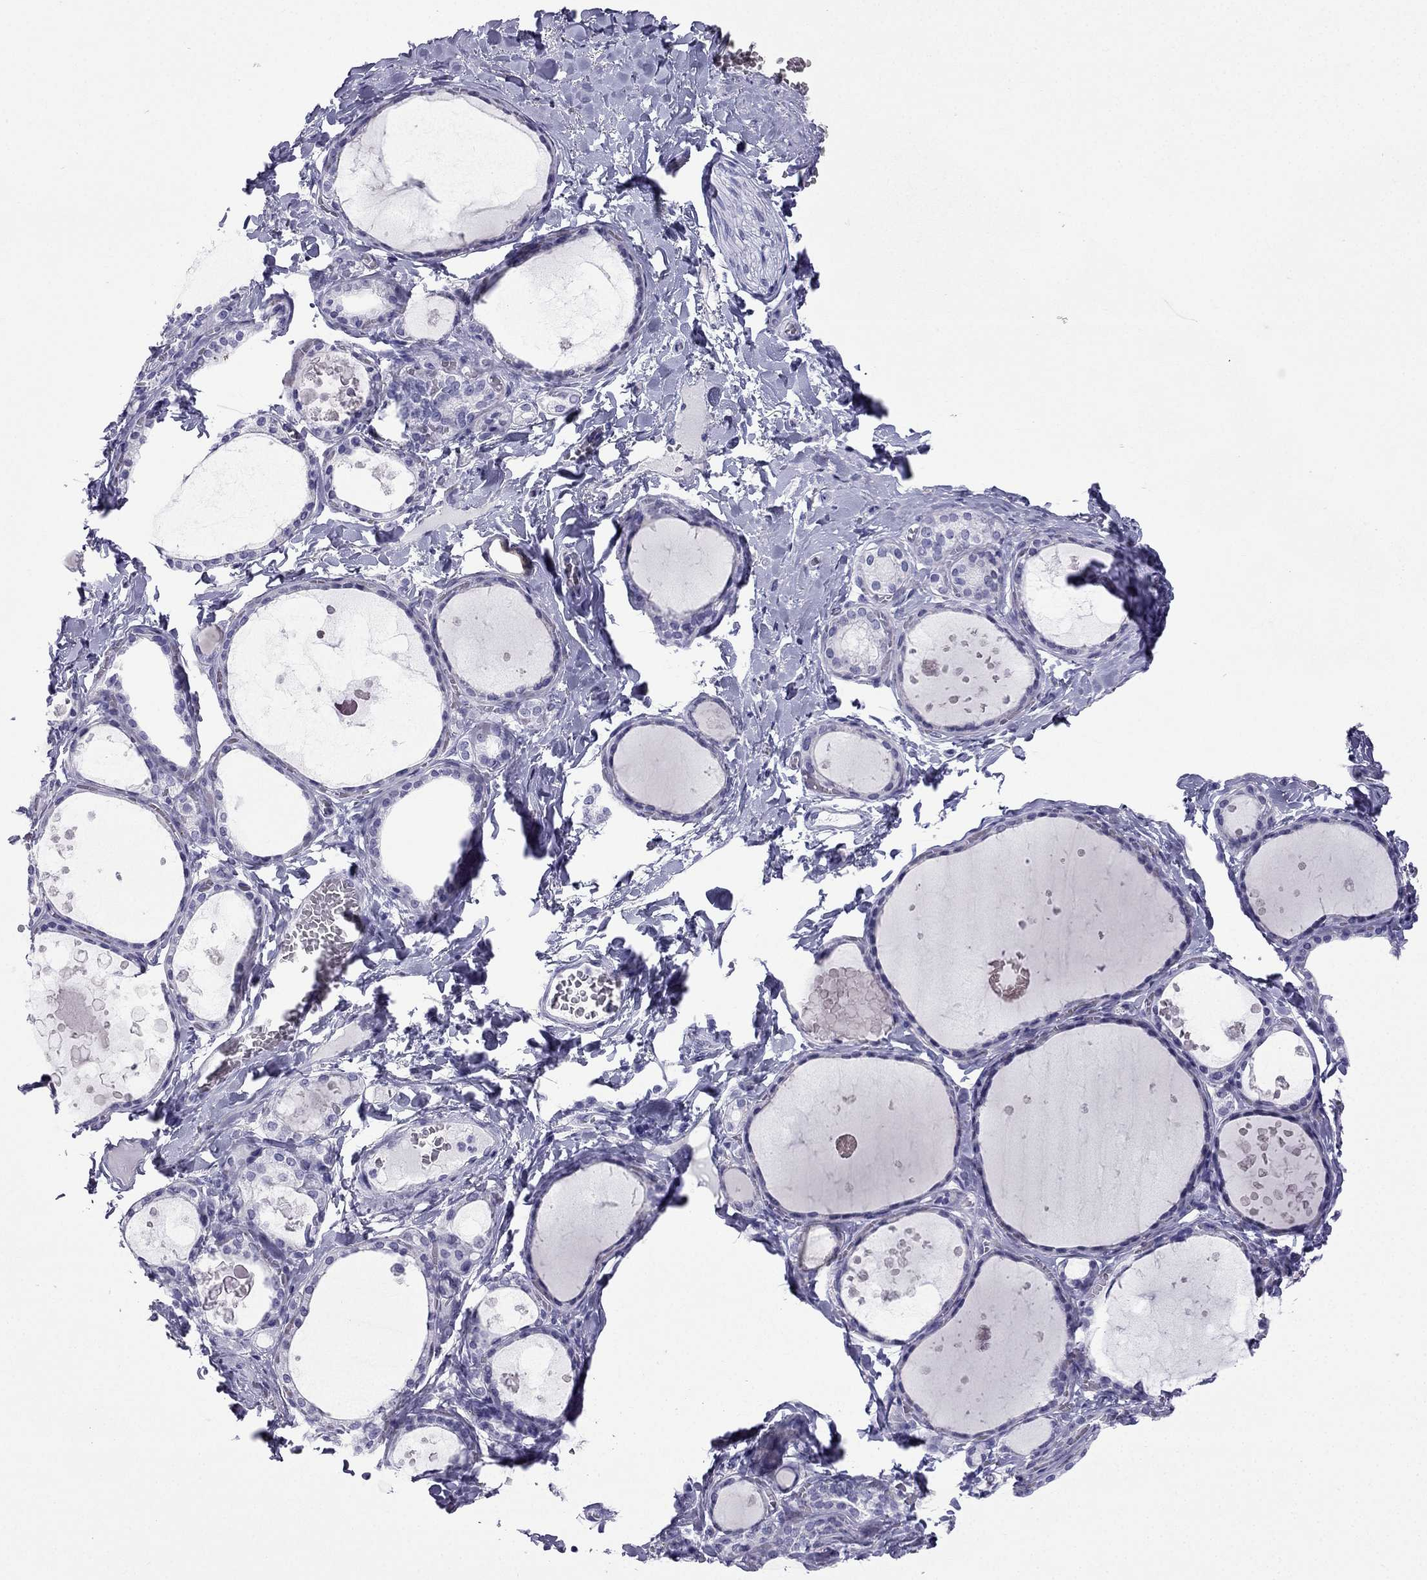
{"staining": {"intensity": "negative", "quantity": "none", "location": "none"}, "tissue": "thyroid gland", "cell_type": "Glandular cells", "image_type": "normal", "snomed": [{"axis": "morphology", "description": "Normal tissue, NOS"}, {"axis": "topography", "description": "Thyroid gland"}], "caption": "The histopathology image shows no staining of glandular cells in unremarkable thyroid gland. Nuclei are stained in blue.", "gene": "GJA8", "patient": {"sex": "female", "age": 56}}